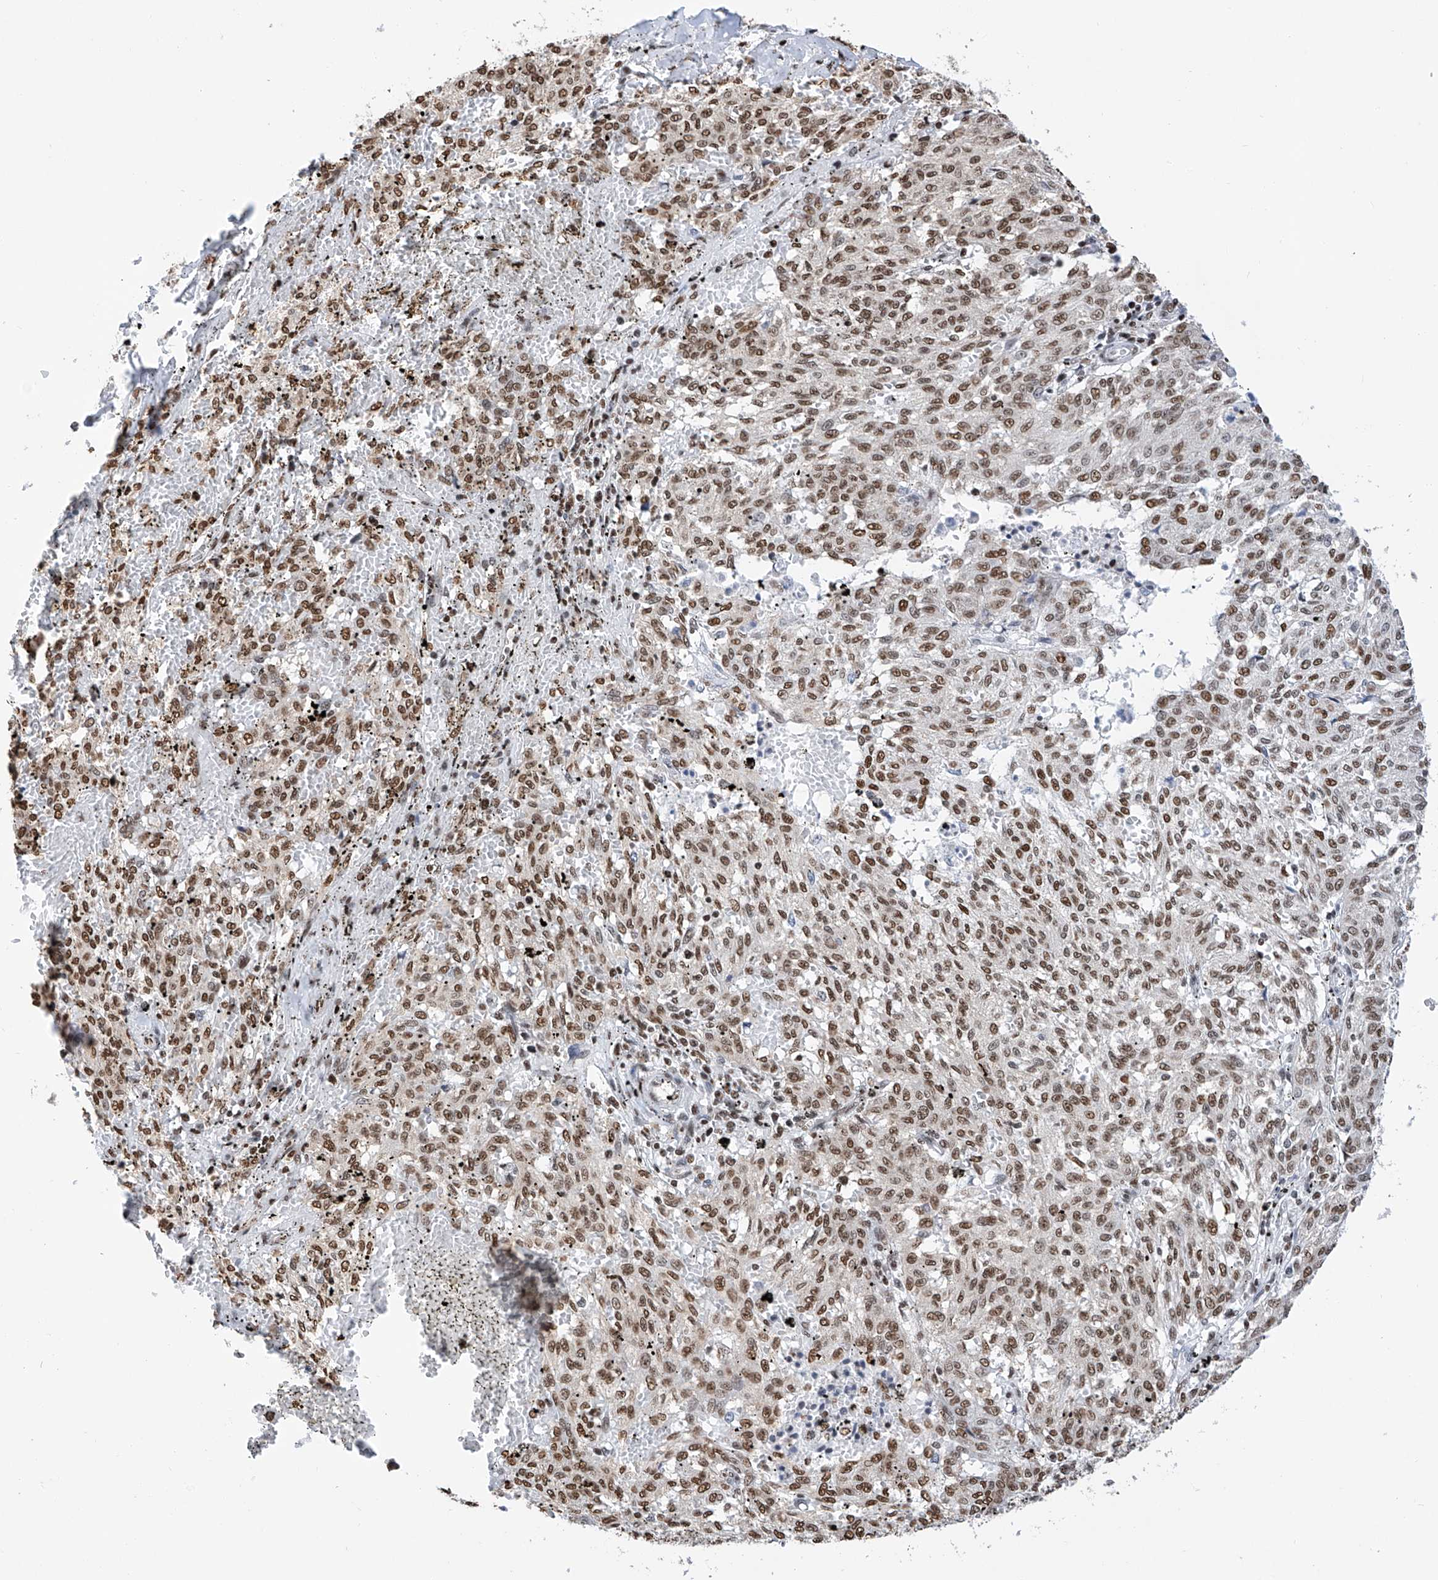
{"staining": {"intensity": "moderate", "quantity": ">75%", "location": "nuclear"}, "tissue": "melanoma", "cell_type": "Tumor cells", "image_type": "cancer", "snomed": [{"axis": "morphology", "description": "Malignant melanoma, NOS"}, {"axis": "topography", "description": "Skin"}], "caption": "High-power microscopy captured an IHC histopathology image of malignant melanoma, revealing moderate nuclear positivity in approximately >75% of tumor cells. The staining was performed using DAB (3,3'-diaminobenzidine) to visualize the protein expression in brown, while the nuclei were stained in blue with hematoxylin (Magnification: 20x).", "gene": "SRSF6", "patient": {"sex": "female", "age": 72}}